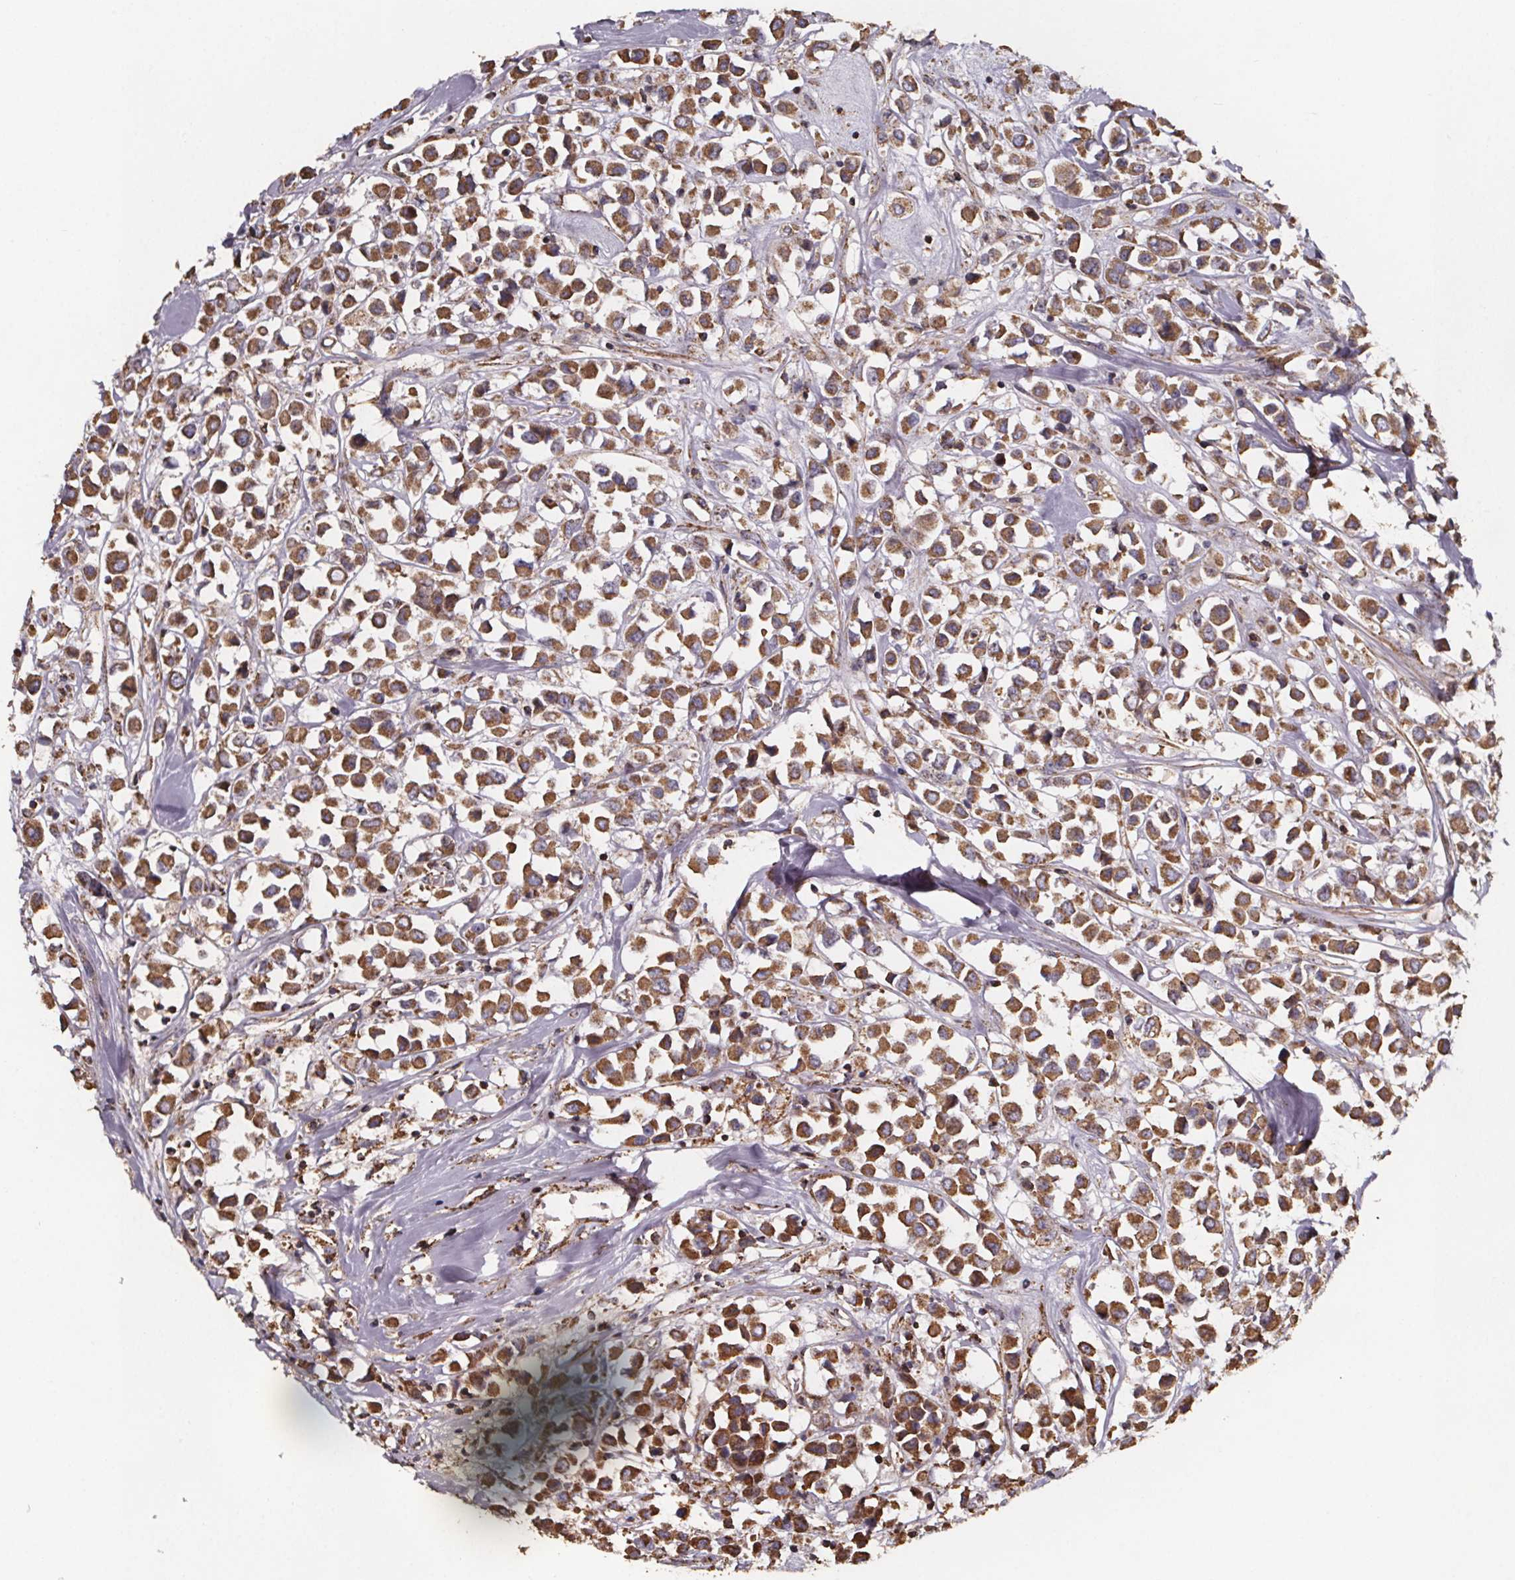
{"staining": {"intensity": "moderate", "quantity": ">75%", "location": "cytoplasmic/membranous"}, "tissue": "breast cancer", "cell_type": "Tumor cells", "image_type": "cancer", "snomed": [{"axis": "morphology", "description": "Duct carcinoma"}, {"axis": "topography", "description": "Breast"}], "caption": "Tumor cells show moderate cytoplasmic/membranous staining in about >75% of cells in breast intraductal carcinoma.", "gene": "SLC35D2", "patient": {"sex": "female", "age": 61}}